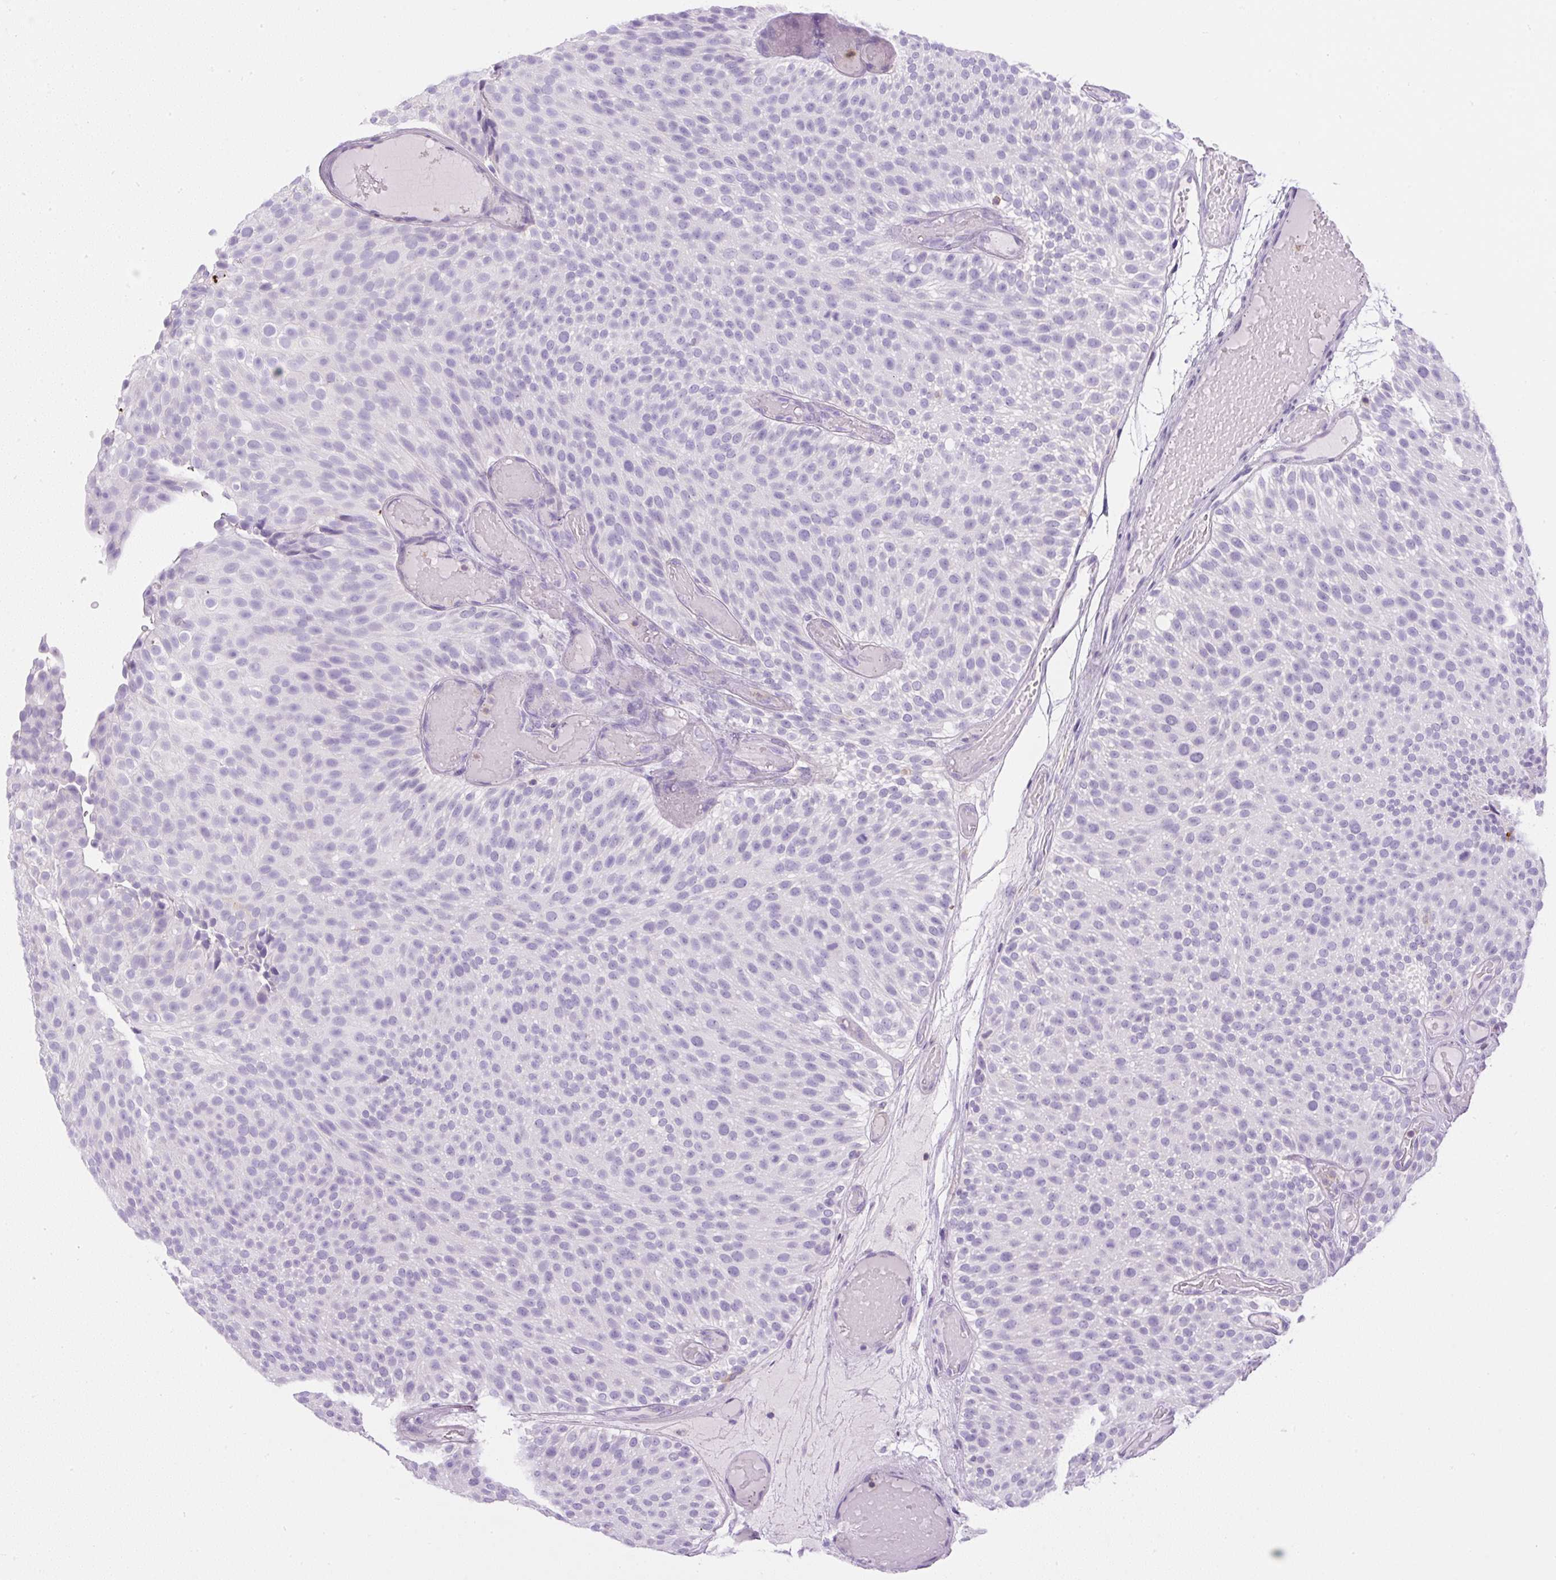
{"staining": {"intensity": "negative", "quantity": "none", "location": "none"}, "tissue": "urothelial cancer", "cell_type": "Tumor cells", "image_type": "cancer", "snomed": [{"axis": "morphology", "description": "Urothelial carcinoma, Low grade"}, {"axis": "topography", "description": "Urinary bladder"}], "caption": "This is a histopathology image of immunohistochemistry staining of urothelial carcinoma (low-grade), which shows no expression in tumor cells.", "gene": "PIP5KL1", "patient": {"sex": "male", "age": 78}}